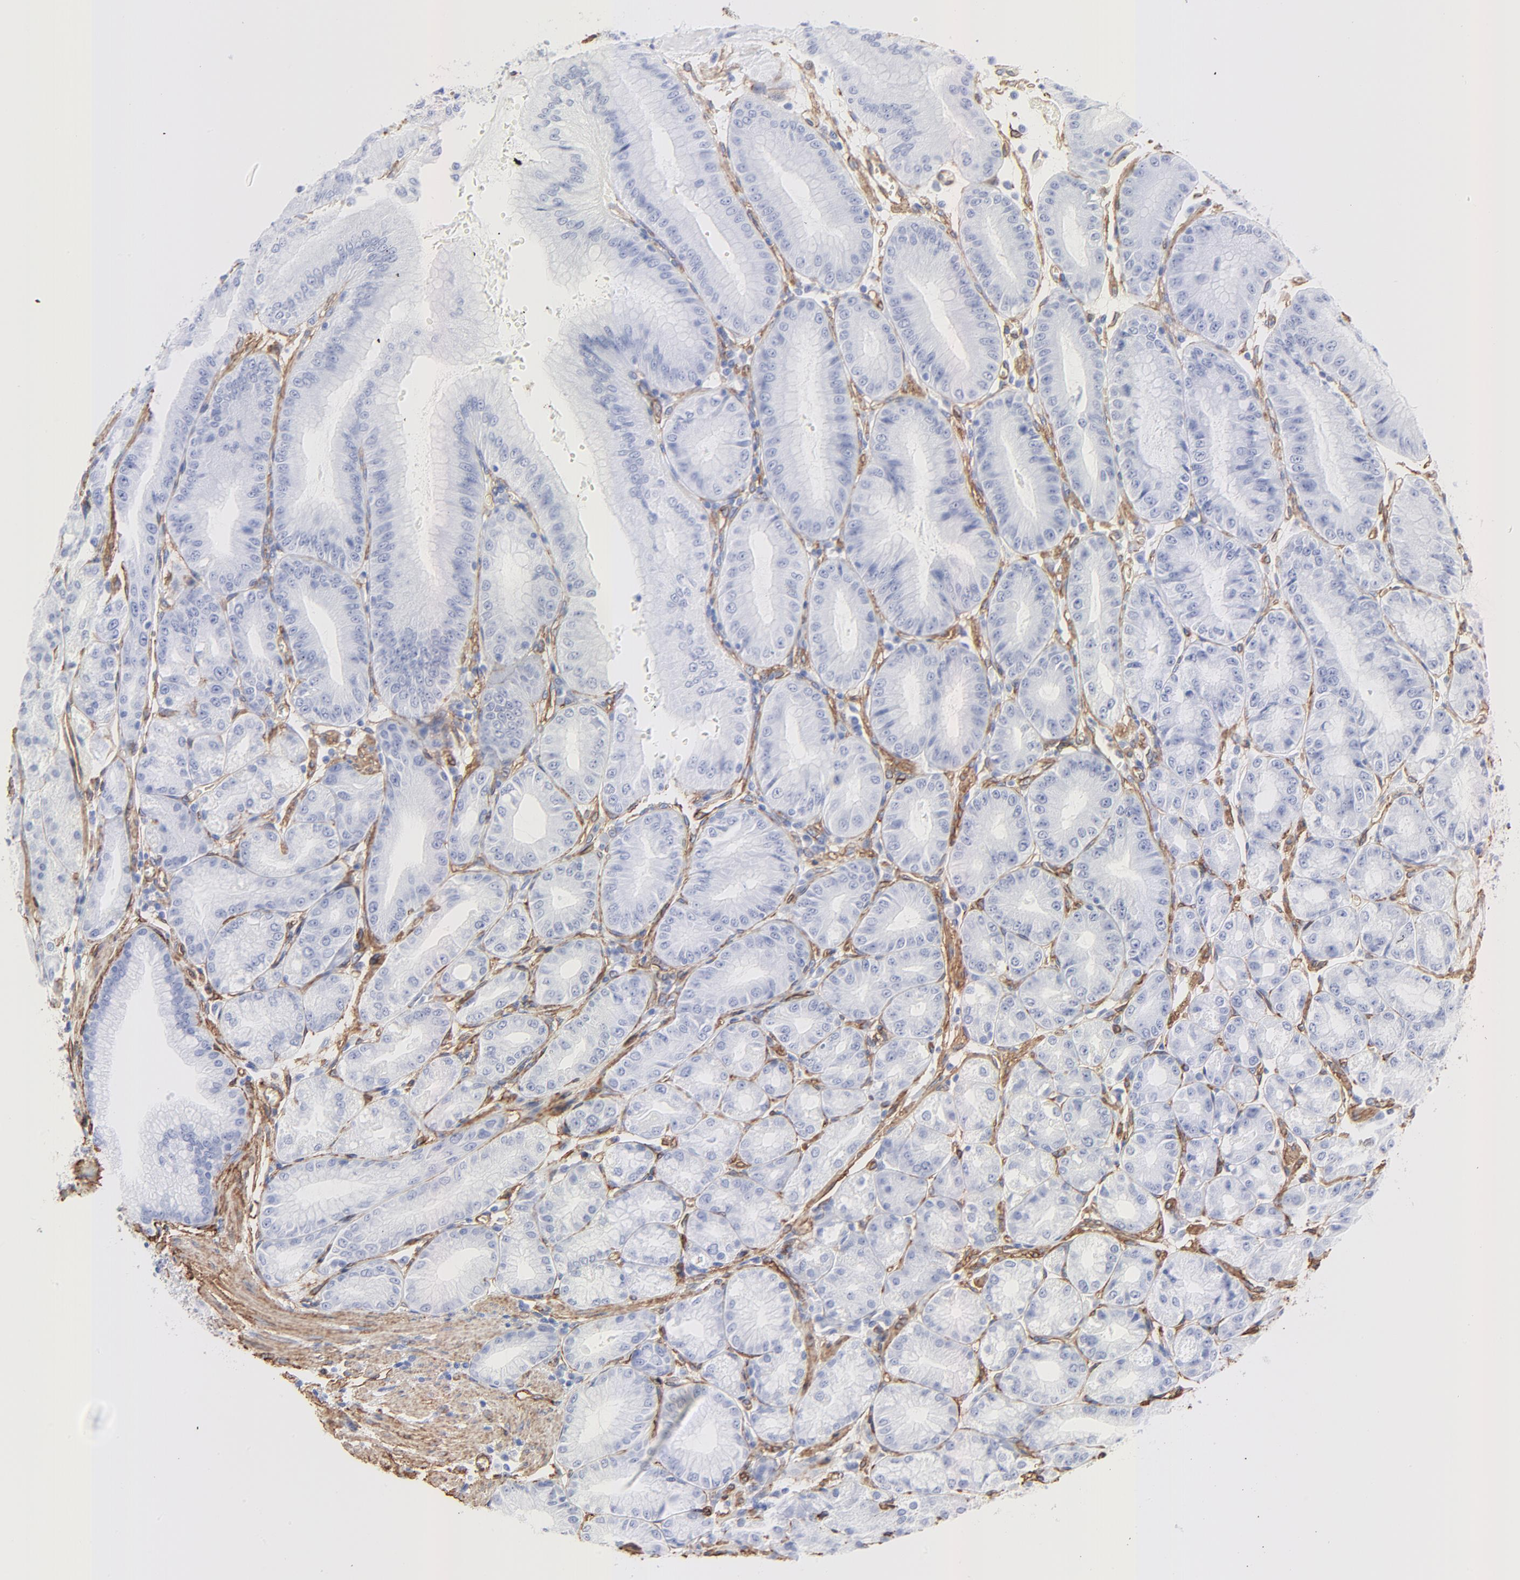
{"staining": {"intensity": "negative", "quantity": "none", "location": "none"}, "tissue": "stomach", "cell_type": "Glandular cells", "image_type": "normal", "snomed": [{"axis": "morphology", "description": "Normal tissue, NOS"}, {"axis": "topography", "description": "Stomach, lower"}], "caption": "Photomicrograph shows no protein positivity in glandular cells of benign stomach. The staining is performed using DAB brown chromogen with nuclei counter-stained in using hematoxylin.", "gene": "CAV1", "patient": {"sex": "male", "age": 71}}